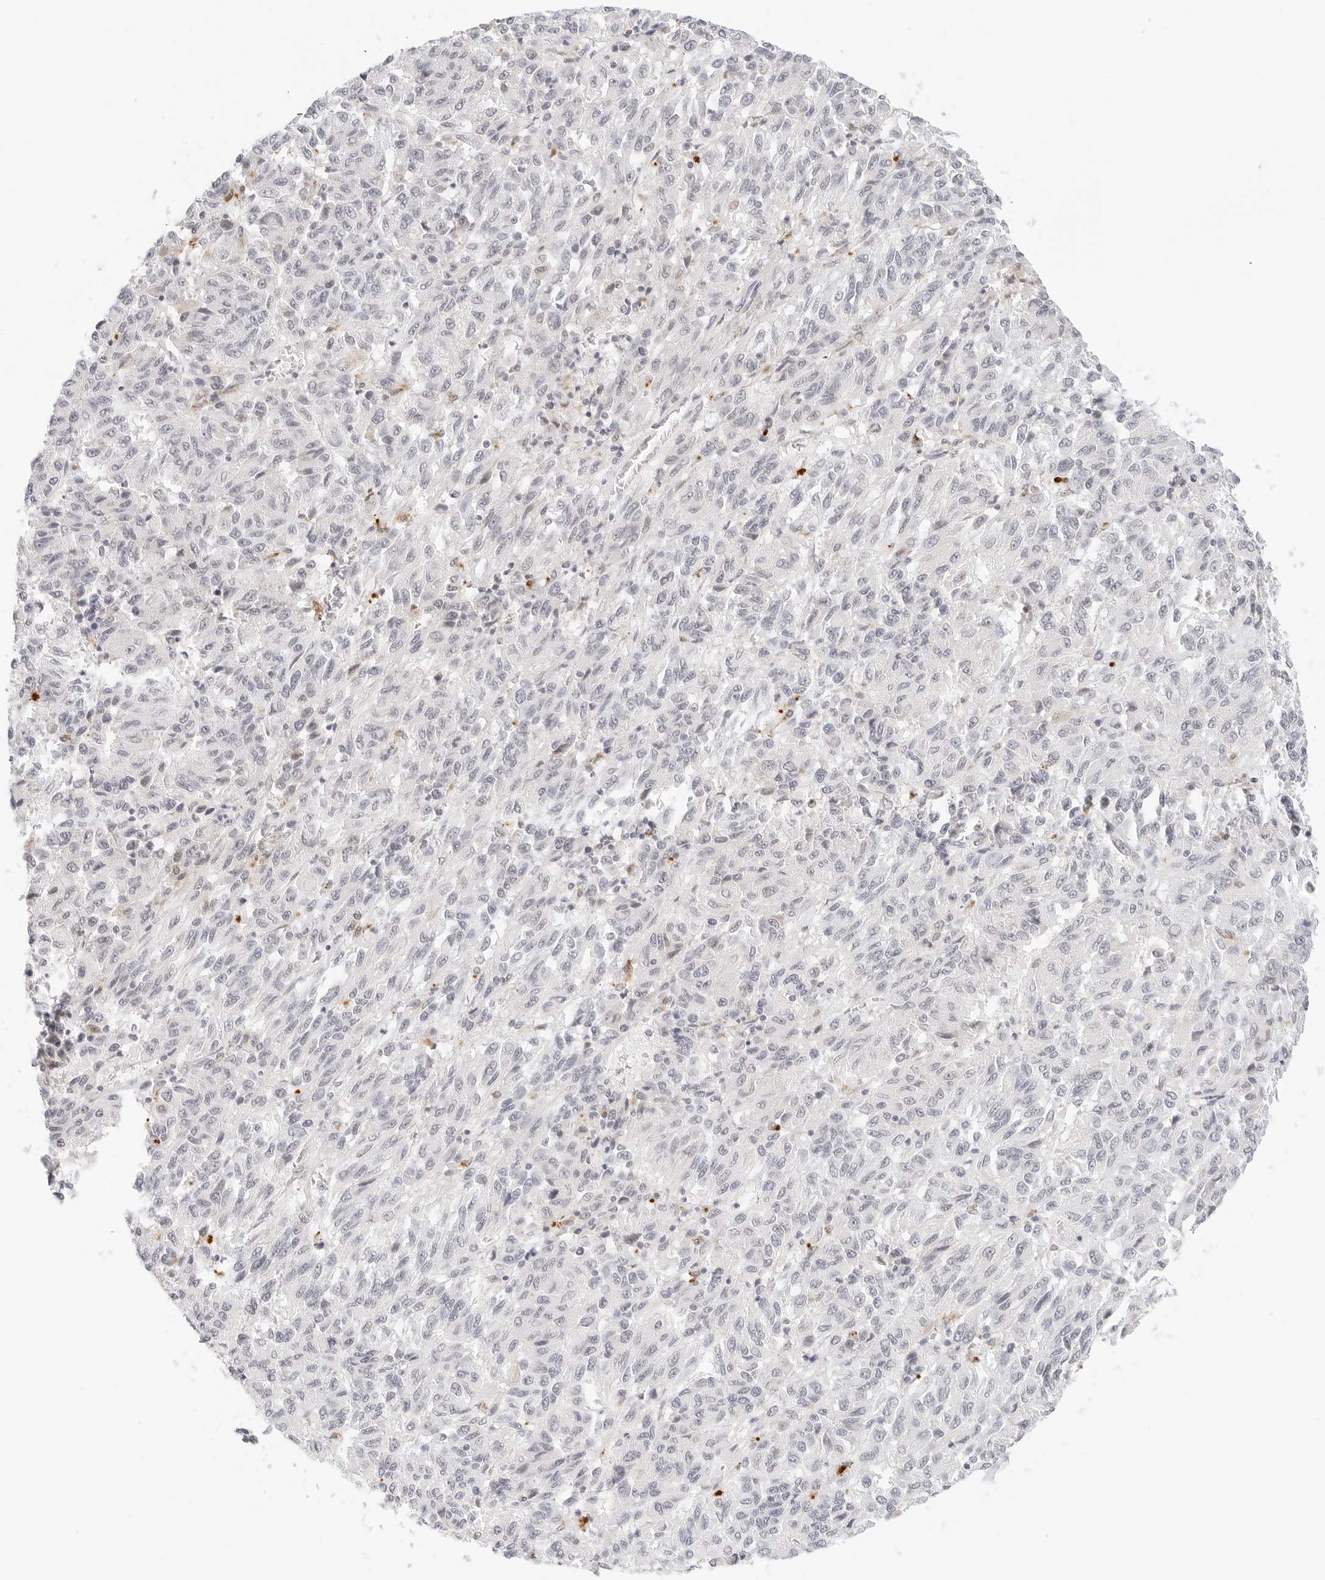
{"staining": {"intensity": "negative", "quantity": "none", "location": "none"}, "tissue": "melanoma", "cell_type": "Tumor cells", "image_type": "cancer", "snomed": [{"axis": "morphology", "description": "Malignant melanoma, Metastatic site"}, {"axis": "topography", "description": "Lung"}], "caption": "The micrograph exhibits no significant expression in tumor cells of malignant melanoma (metastatic site).", "gene": "XKR4", "patient": {"sex": "male", "age": 64}}